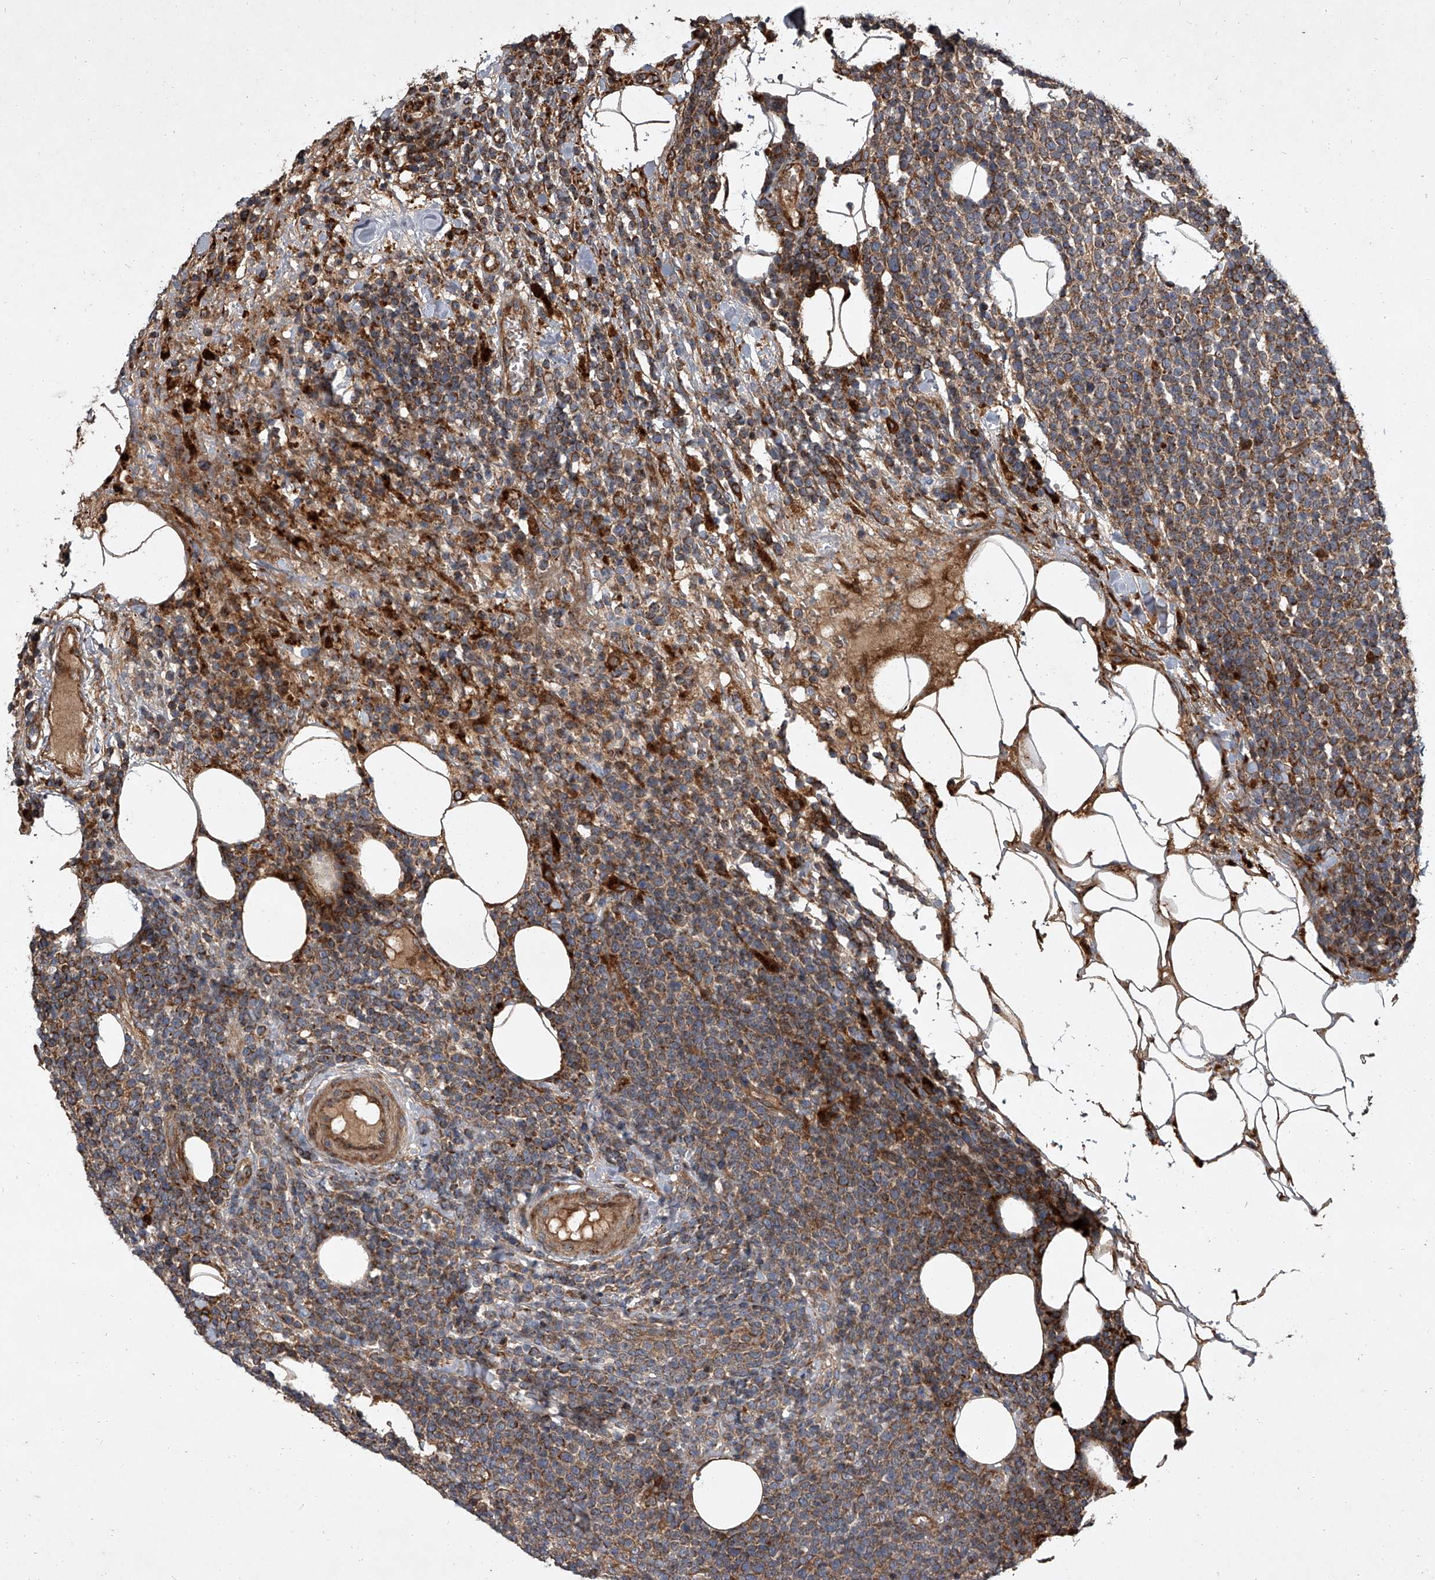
{"staining": {"intensity": "moderate", "quantity": ">75%", "location": "cytoplasmic/membranous"}, "tissue": "lymphoma", "cell_type": "Tumor cells", "image_type": "cancer", "snomed": [{"axis": "morphology", "description": "Malignant lymphoma, non-Hodgkin's type, High grade"}, {"axis": "topography", "description": "Lymph node"}], "caption": "A medium amount of moderate cytoplasmic/membranous positivity is seen in about >75% of tumor cells in lymphoma tissue.", "gene": "EVA1C", "patient": {"sex": "male", "age": 61}}